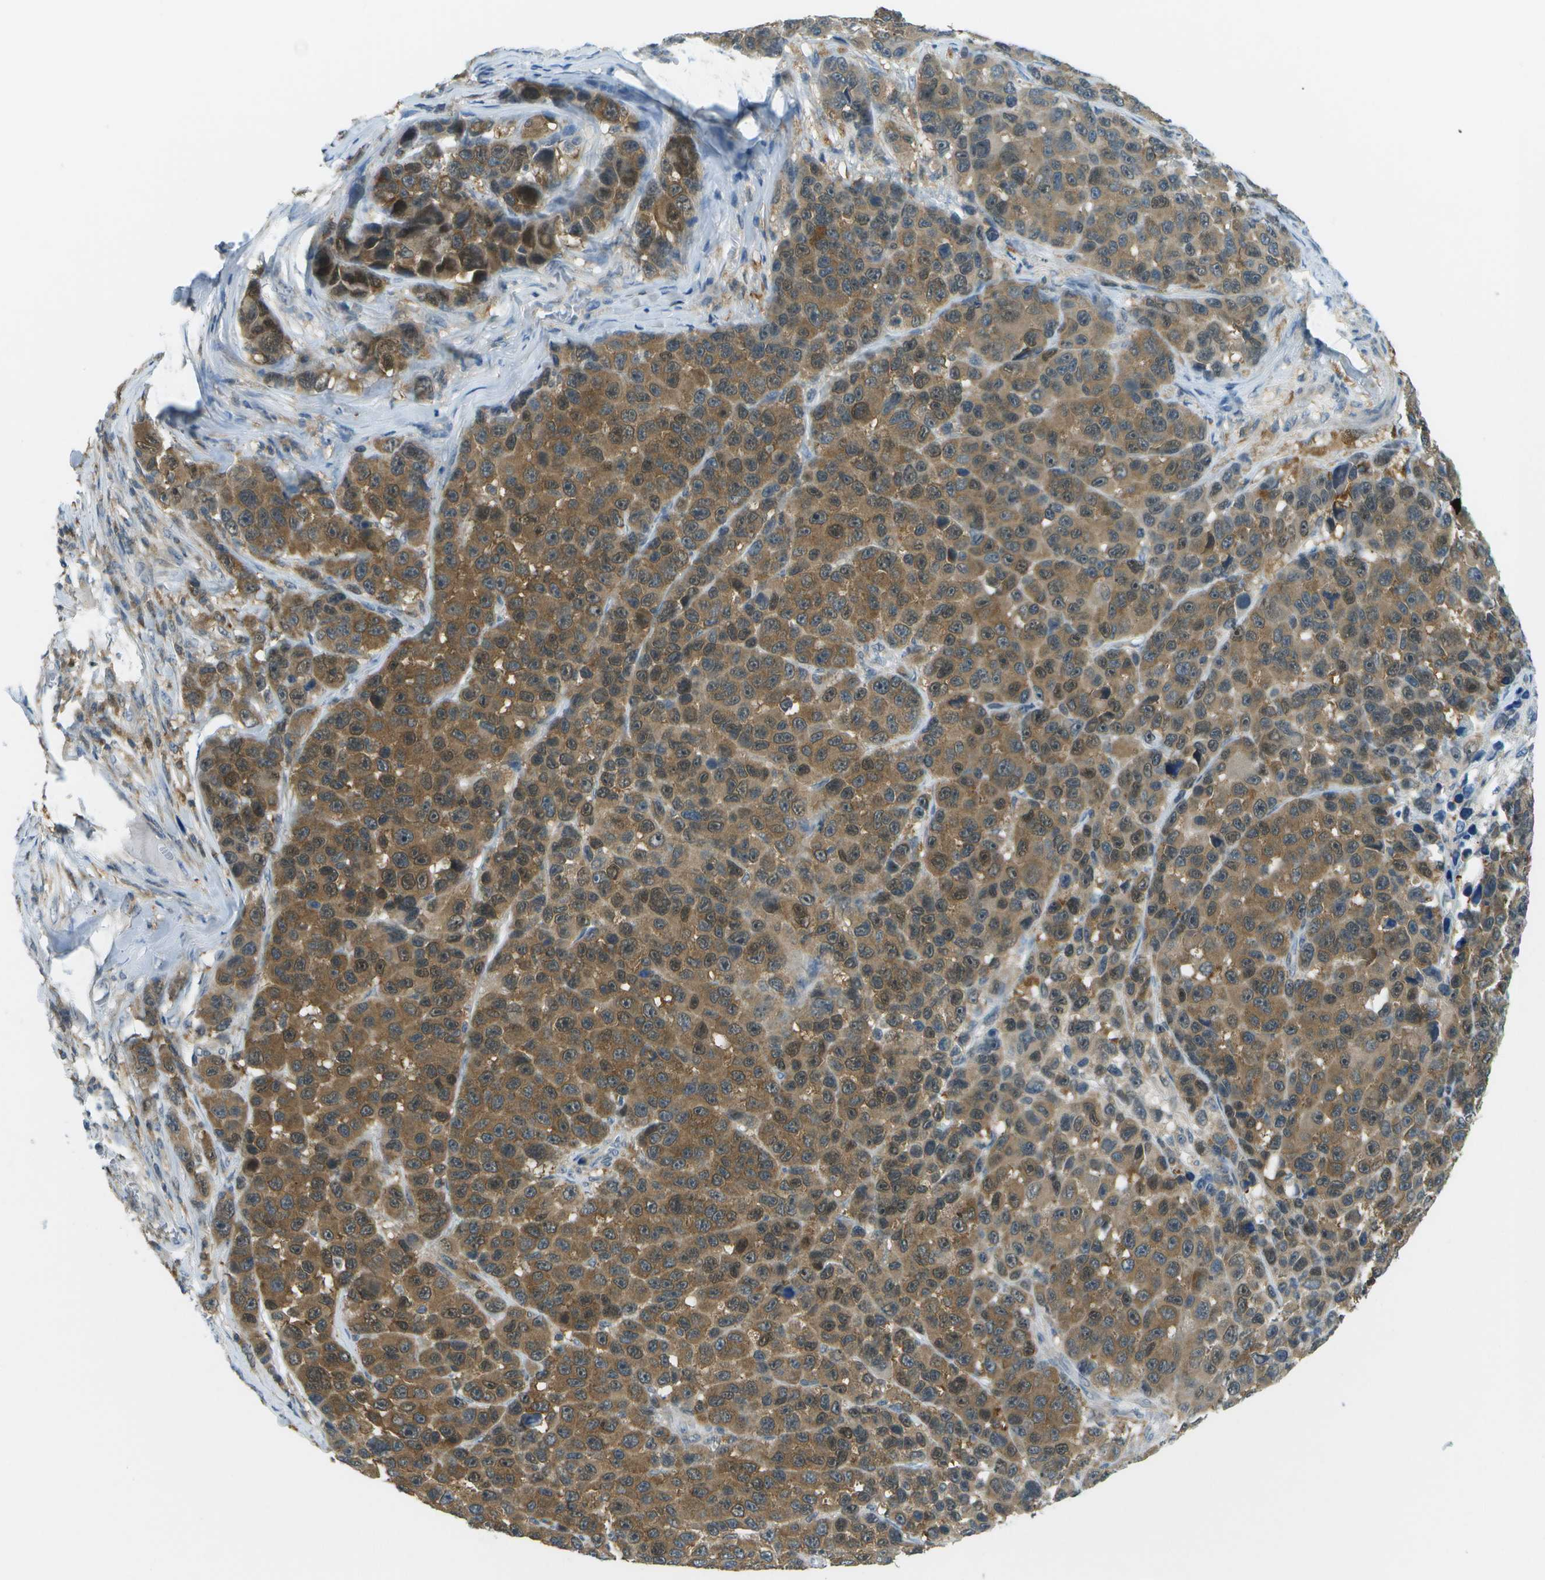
{"staining": {"intensity": "moderate", "quantity": ">75%", "location": "cytoplasmic/membranous"}, "tissue": "melanoma", "cell_type": "Tumor cells", "image_type": "cancer", "snomed": [{"axis": "morphology", "description": "Malignant melanoma, NOS"}, {"axis": "topography", "description": "Skin"}], "caption": "This is a photomicrograph of immunohistochemistry (IHC) staining of melanoma, which shows moderate positivity in the cytoplasmic/membranous of tumor cells.", "gene": "CDH23", "patient": {"sex": "male", "age": 53}}